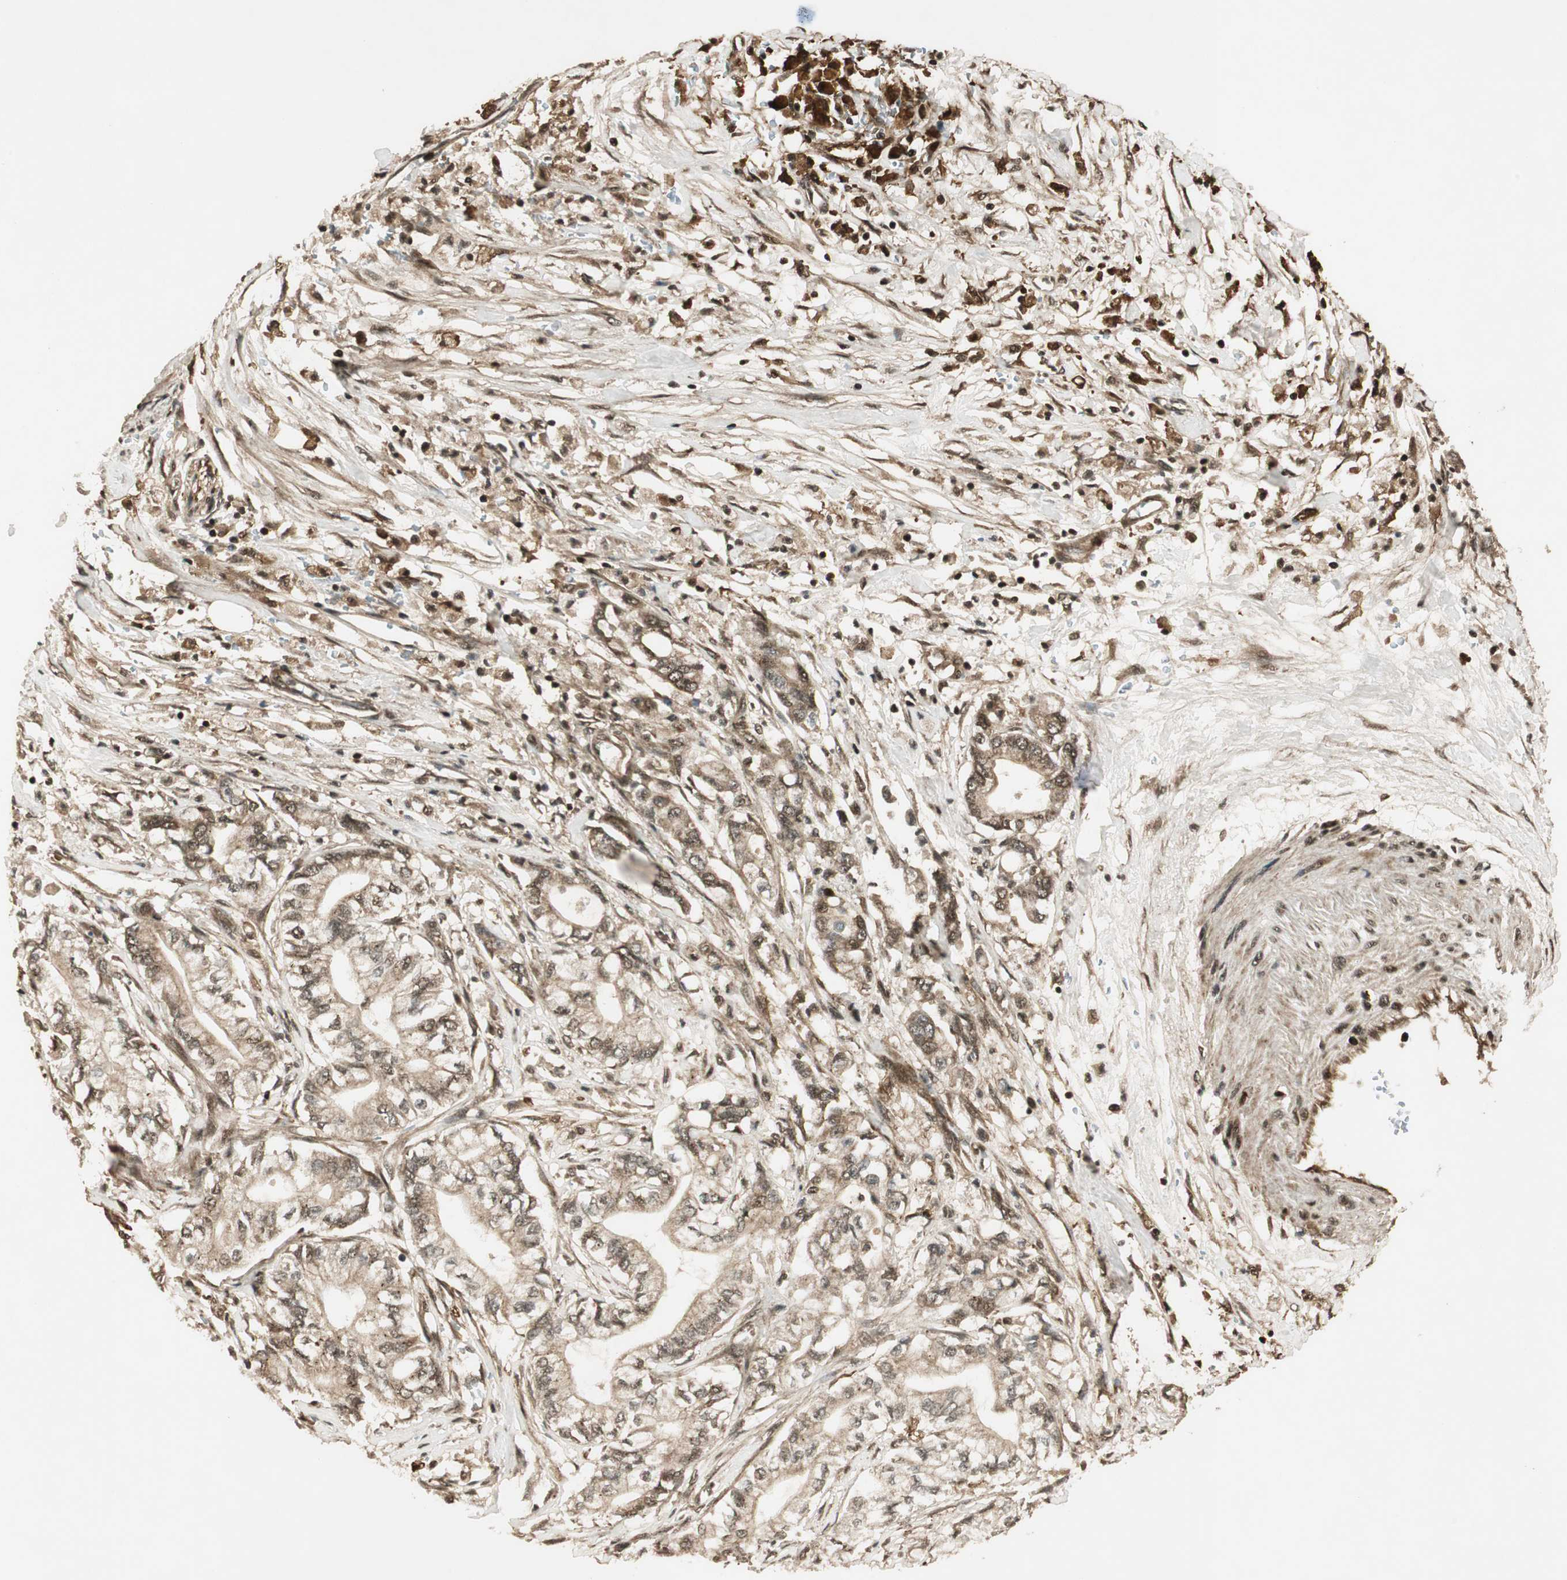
{"staining": {"intensity": "moderate", "quantity": ">75%", "location": "cytoplasmic/membranous,nuclear"}, "tissue": "pancreatic cancer", "cell_type": "Tumor cells", "image_type": "cancer", "snomed": [{"axis": "morphology", "description": "Adenocarcinoma, NOS"}, {"axis": "topography", "description": "Pancreas"}], "caption": "Pancreatic adenocarcinoma stained for a protein reveals moderate cytoplasmic/membranous and nuclear positivity in tumor cells.", "gene": "RPA3", "patient": {"sex": "male", "age": 70}}